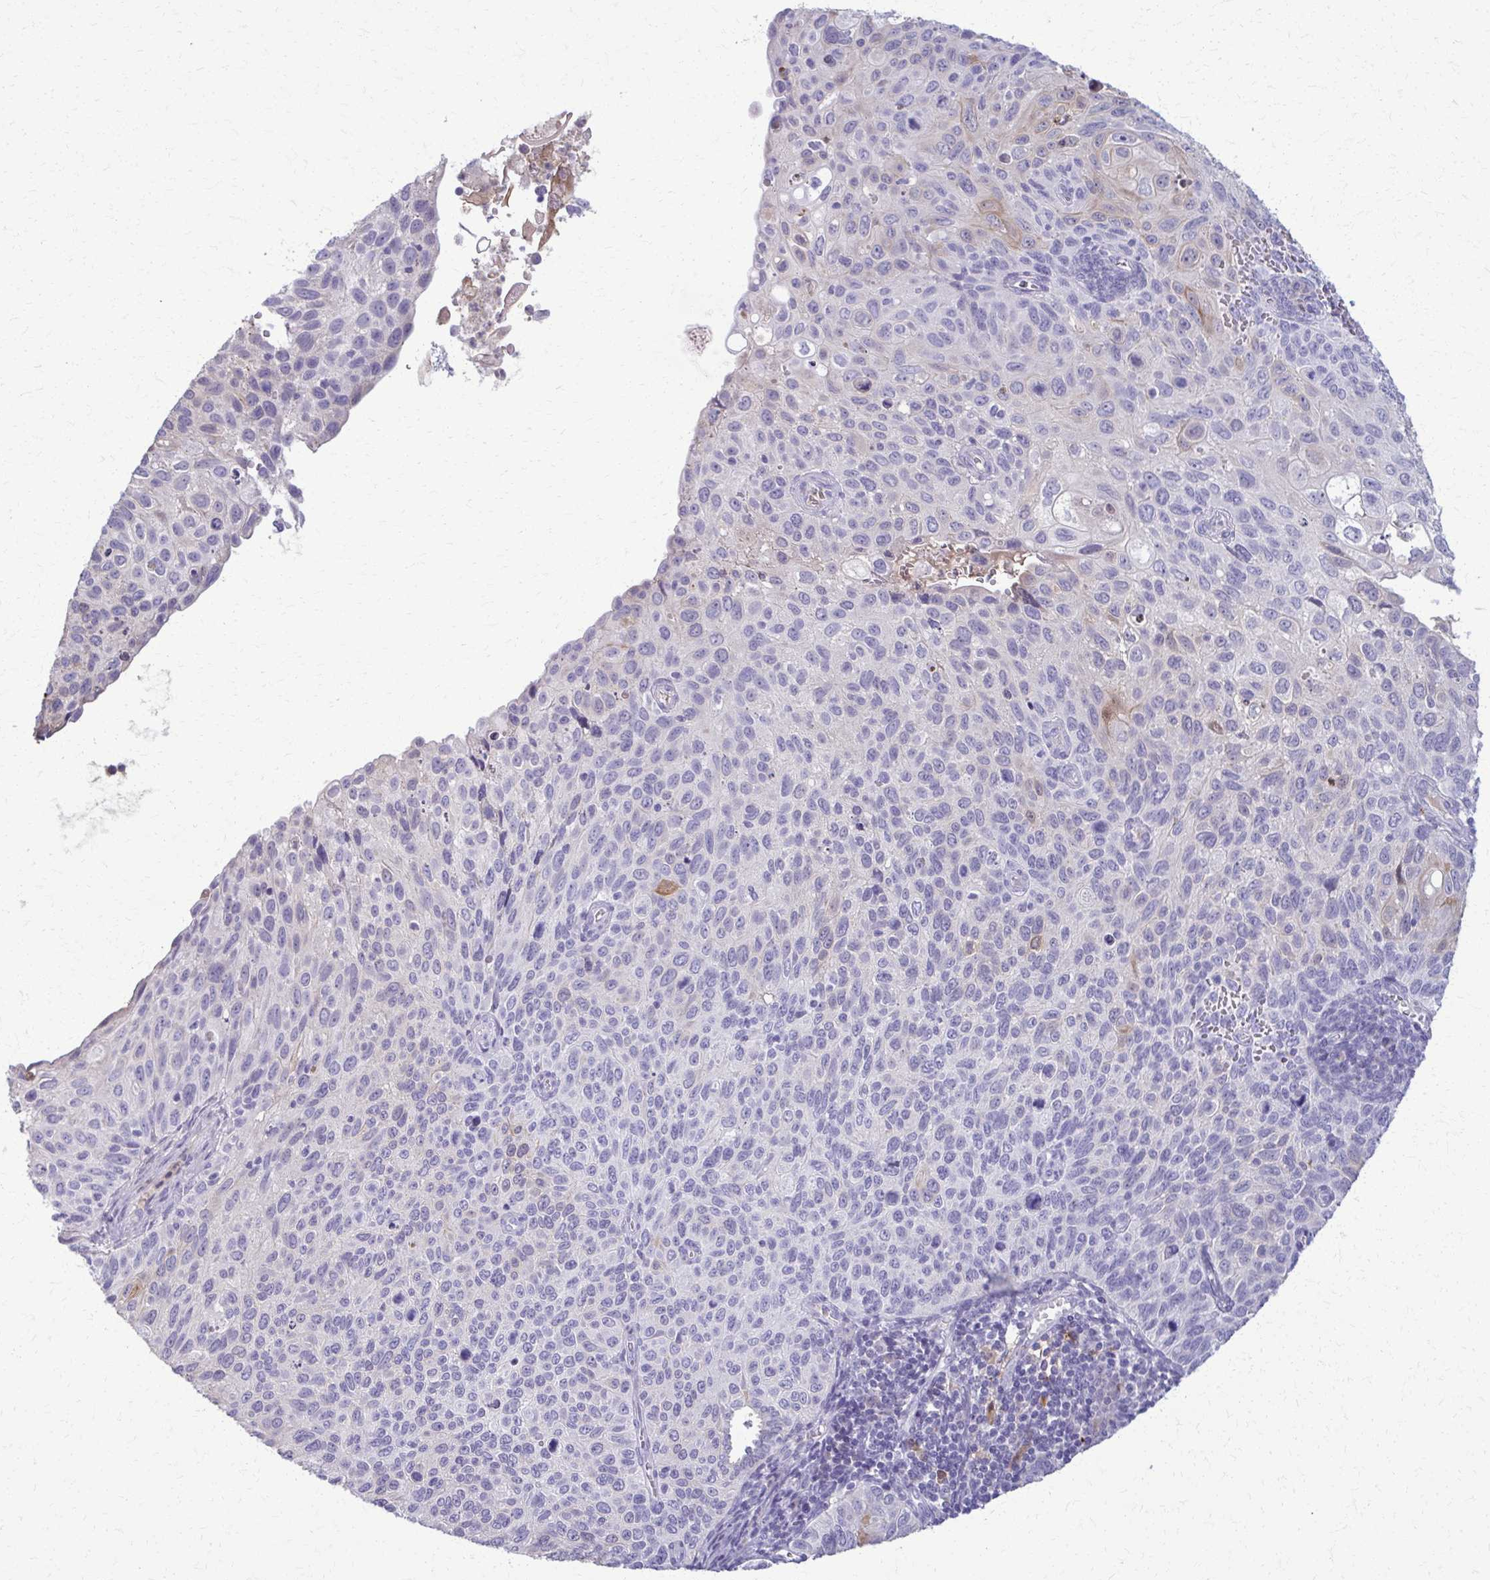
{"staining": {"intensity": "negative", "quantity": "none", "location": "none"}, "tissue": "cervical cancer", "cell_type": "Tumor cells", "image_type": "cancer", "snomed": [{"axis": "morphology", "description": "Squamous cell carcinoma, NOS"}, {"axis": "topography", "description": "Cervix"}], "caption": "Immunohistochemistry (IHC) micrograph of neoplastic tissue: cervical cancer stained with DAB (3,3'-diaminobenzidine) reveals no significant protein positivity in tumor cells. The staining is performed using DAB brown chromogen with nuclei counter-stained in using hematoxylin.", "gene": "OR4M1", "patient": {"sex": "female", "age": 70}}